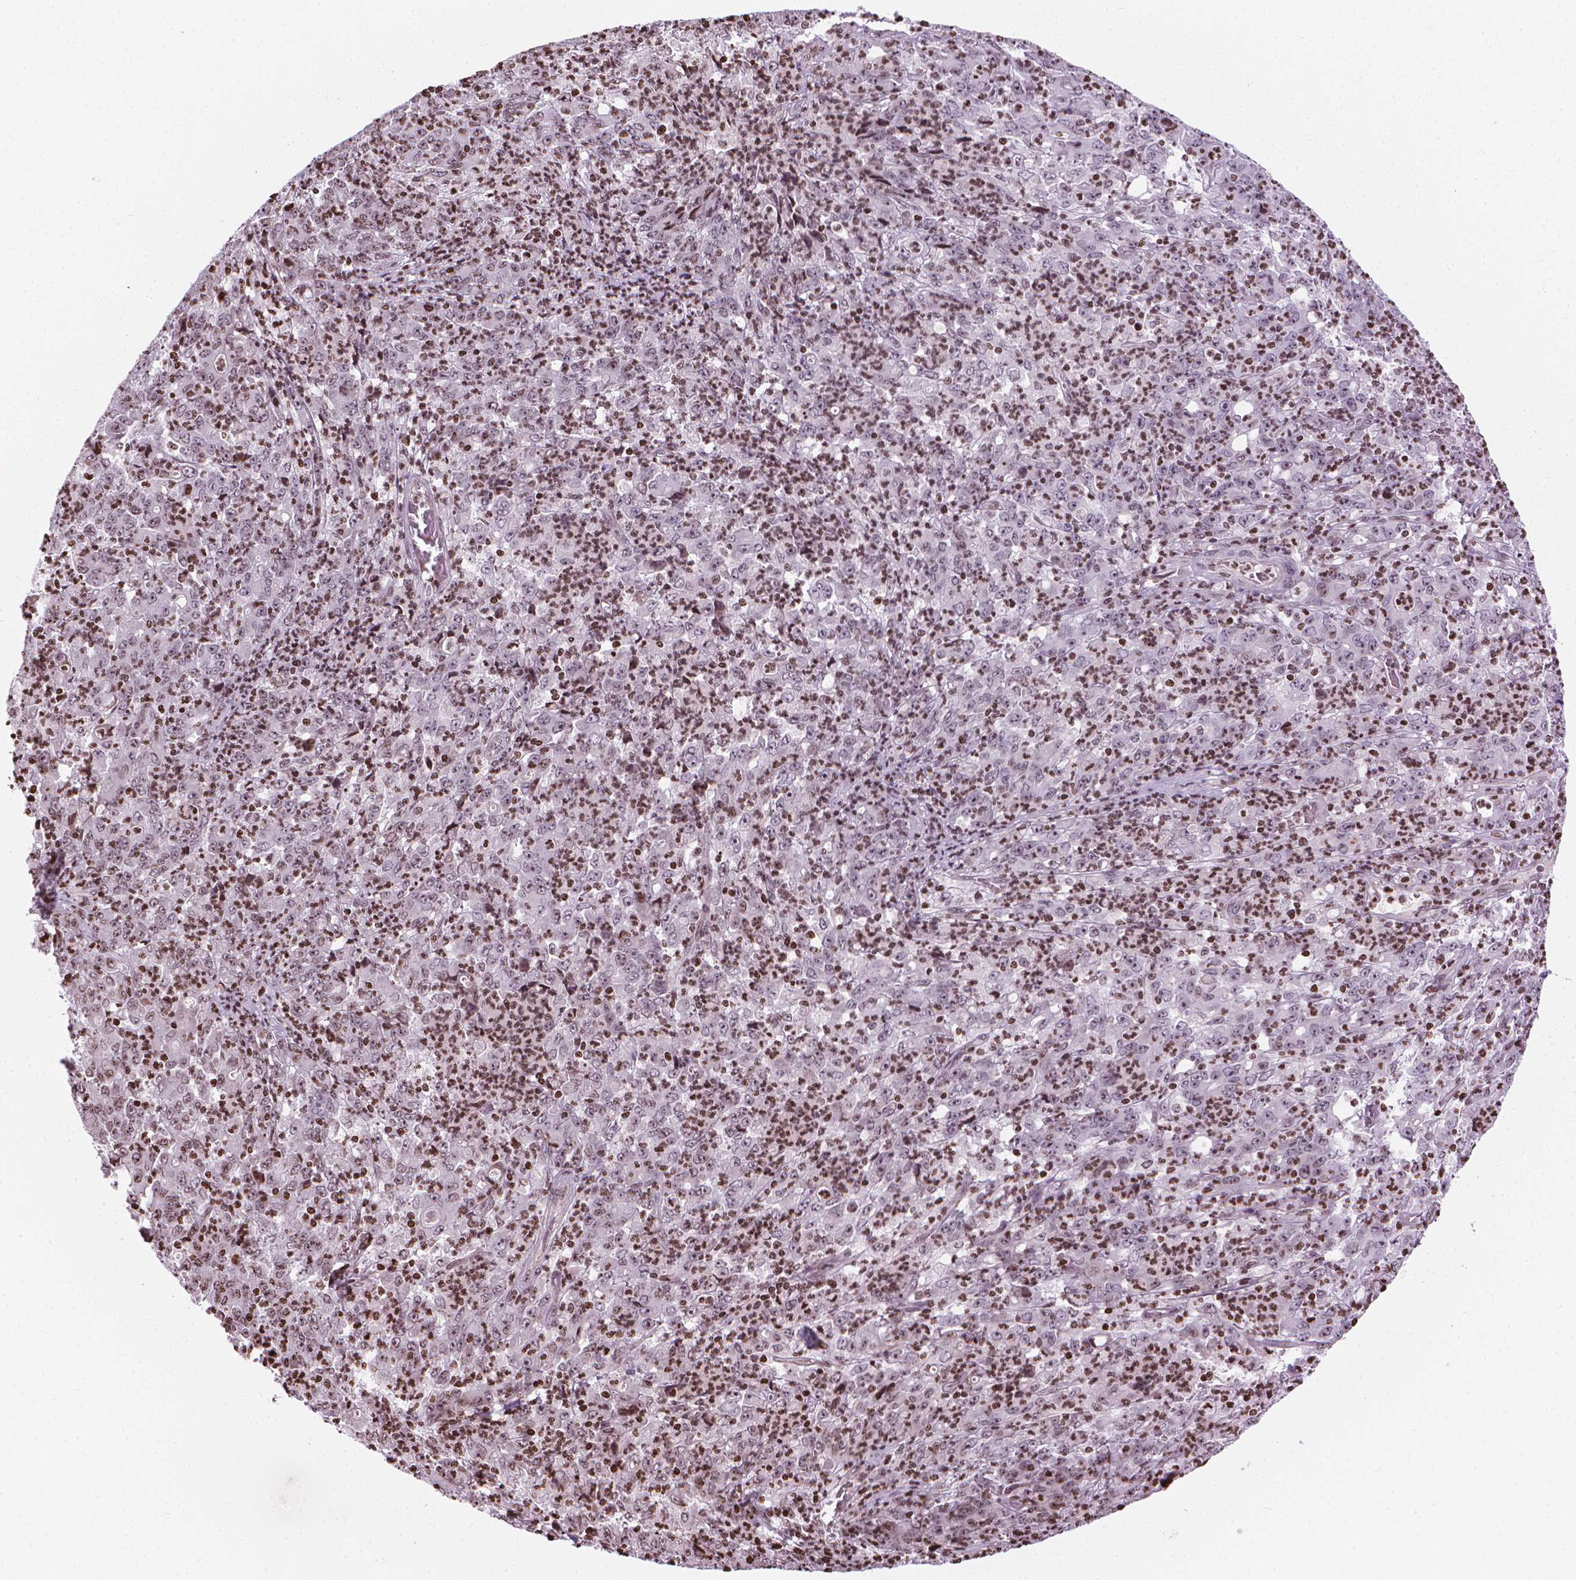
{"staining": {"intensity": "weak", "quantity": "<25%", "location": "nuclear"}, "tissue": "stomach cancer", "cell_type": "Tumor cells", "image_type": "cancer", "snomed": [{"axis": "morphology", "description": "Adenocarcinoma, NOS"}, {"axis": "topography", "description": "Stomach, lower"}], "caption": "DAB immunohistochemical staining of human adenocarcinoma (stomach) exhibits no significant positivity in tumor cells.", "gene": "PIP4K2A", "patient": {"sex": "female", "age": 71}}